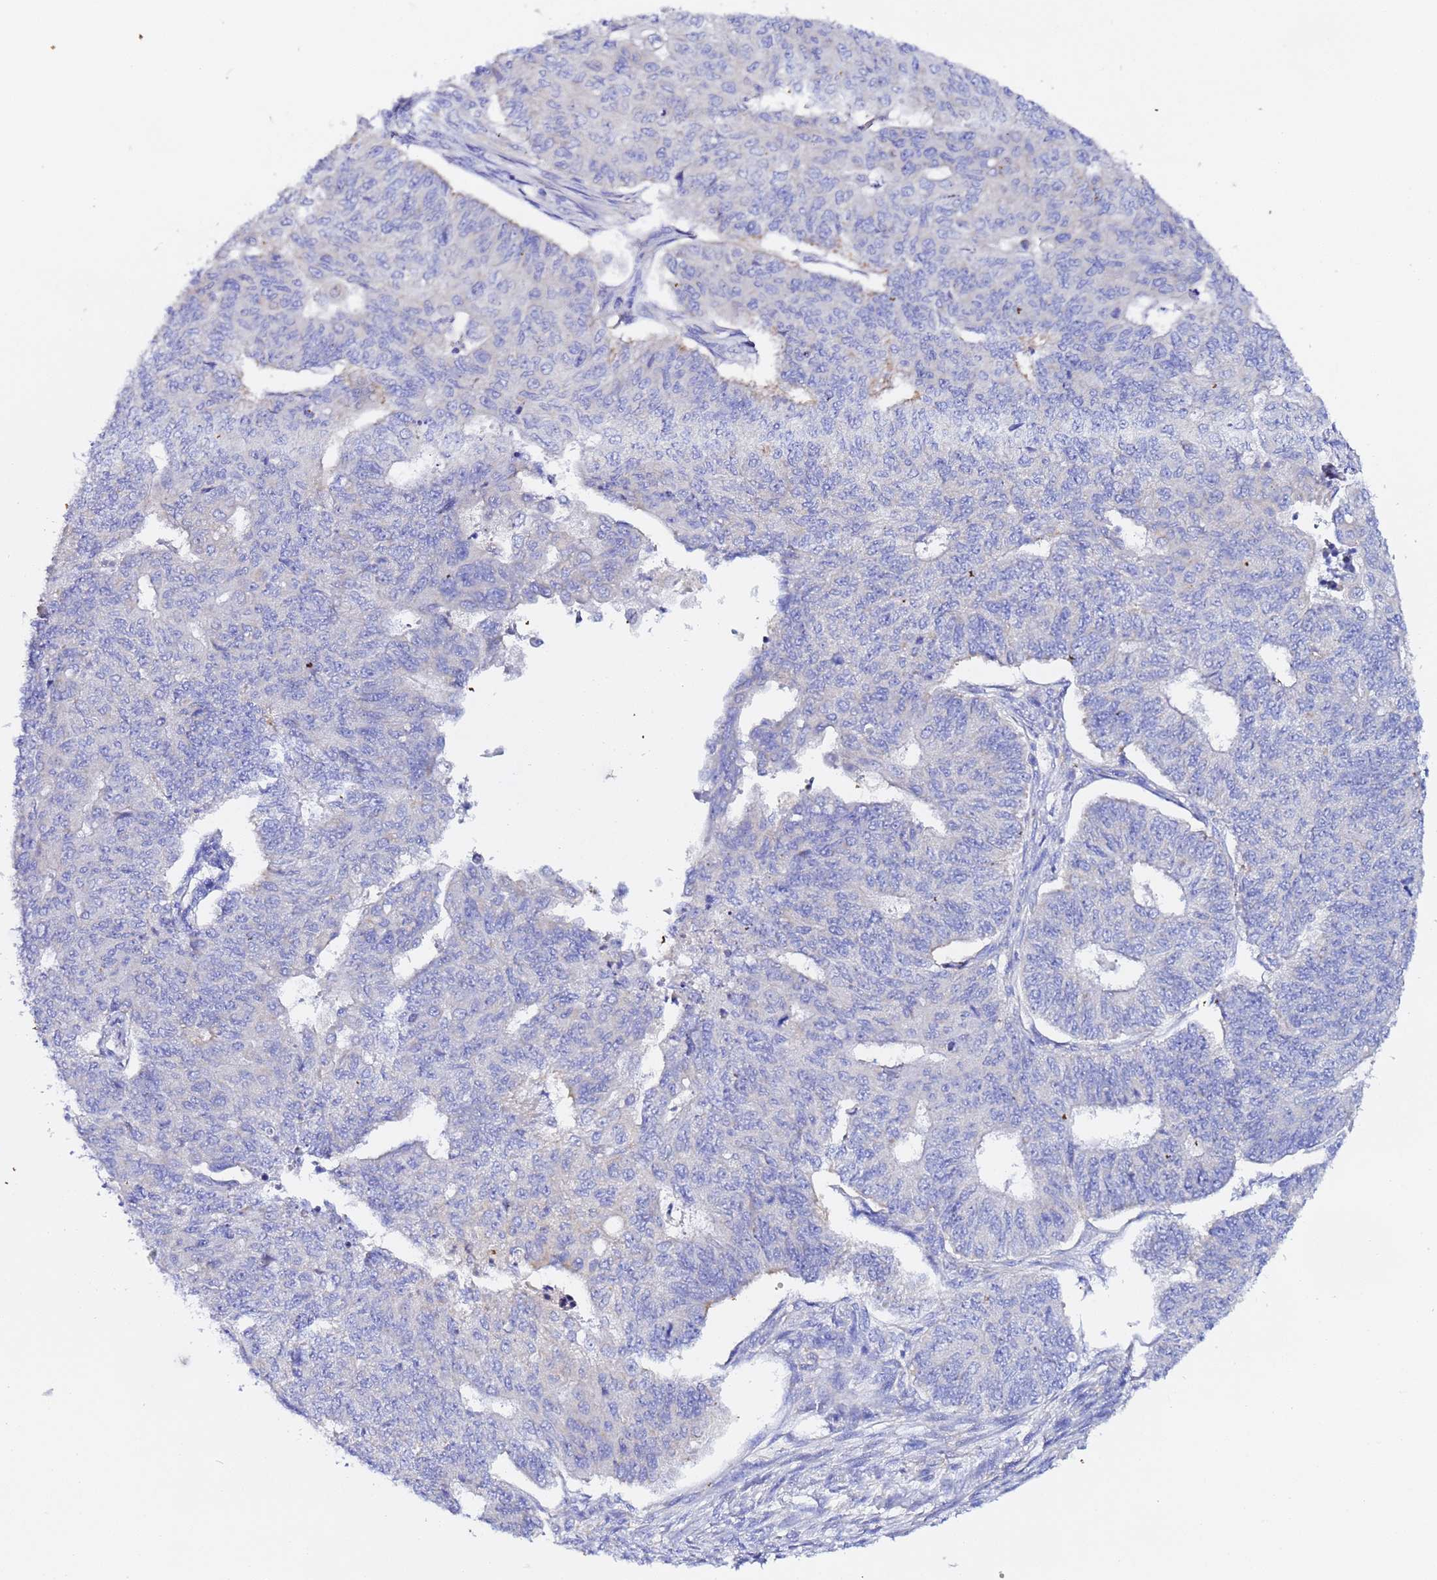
{"staining": {"intensity": "negative", "quantity": "none", "location": "none"}, "tissue": "endometrial cancer", "cell_type": "Tumor cells", "image_type": "cancer", "snomed": [{"axis": "morphology", "description": "Adenocarcinoma, NOS"}, {"axis": "topography", "description": "Endometrium"}], "caption": "Tumor cells show no significant protein staining in endometrial cancer. (DAB (3,3'-diaminobenzidine) immunohistochemistry (IHC) visualized using brightfield microscopy, high magnification).", "gene": "VTI1B", "patient": {"sex": "female", "age": 32}}